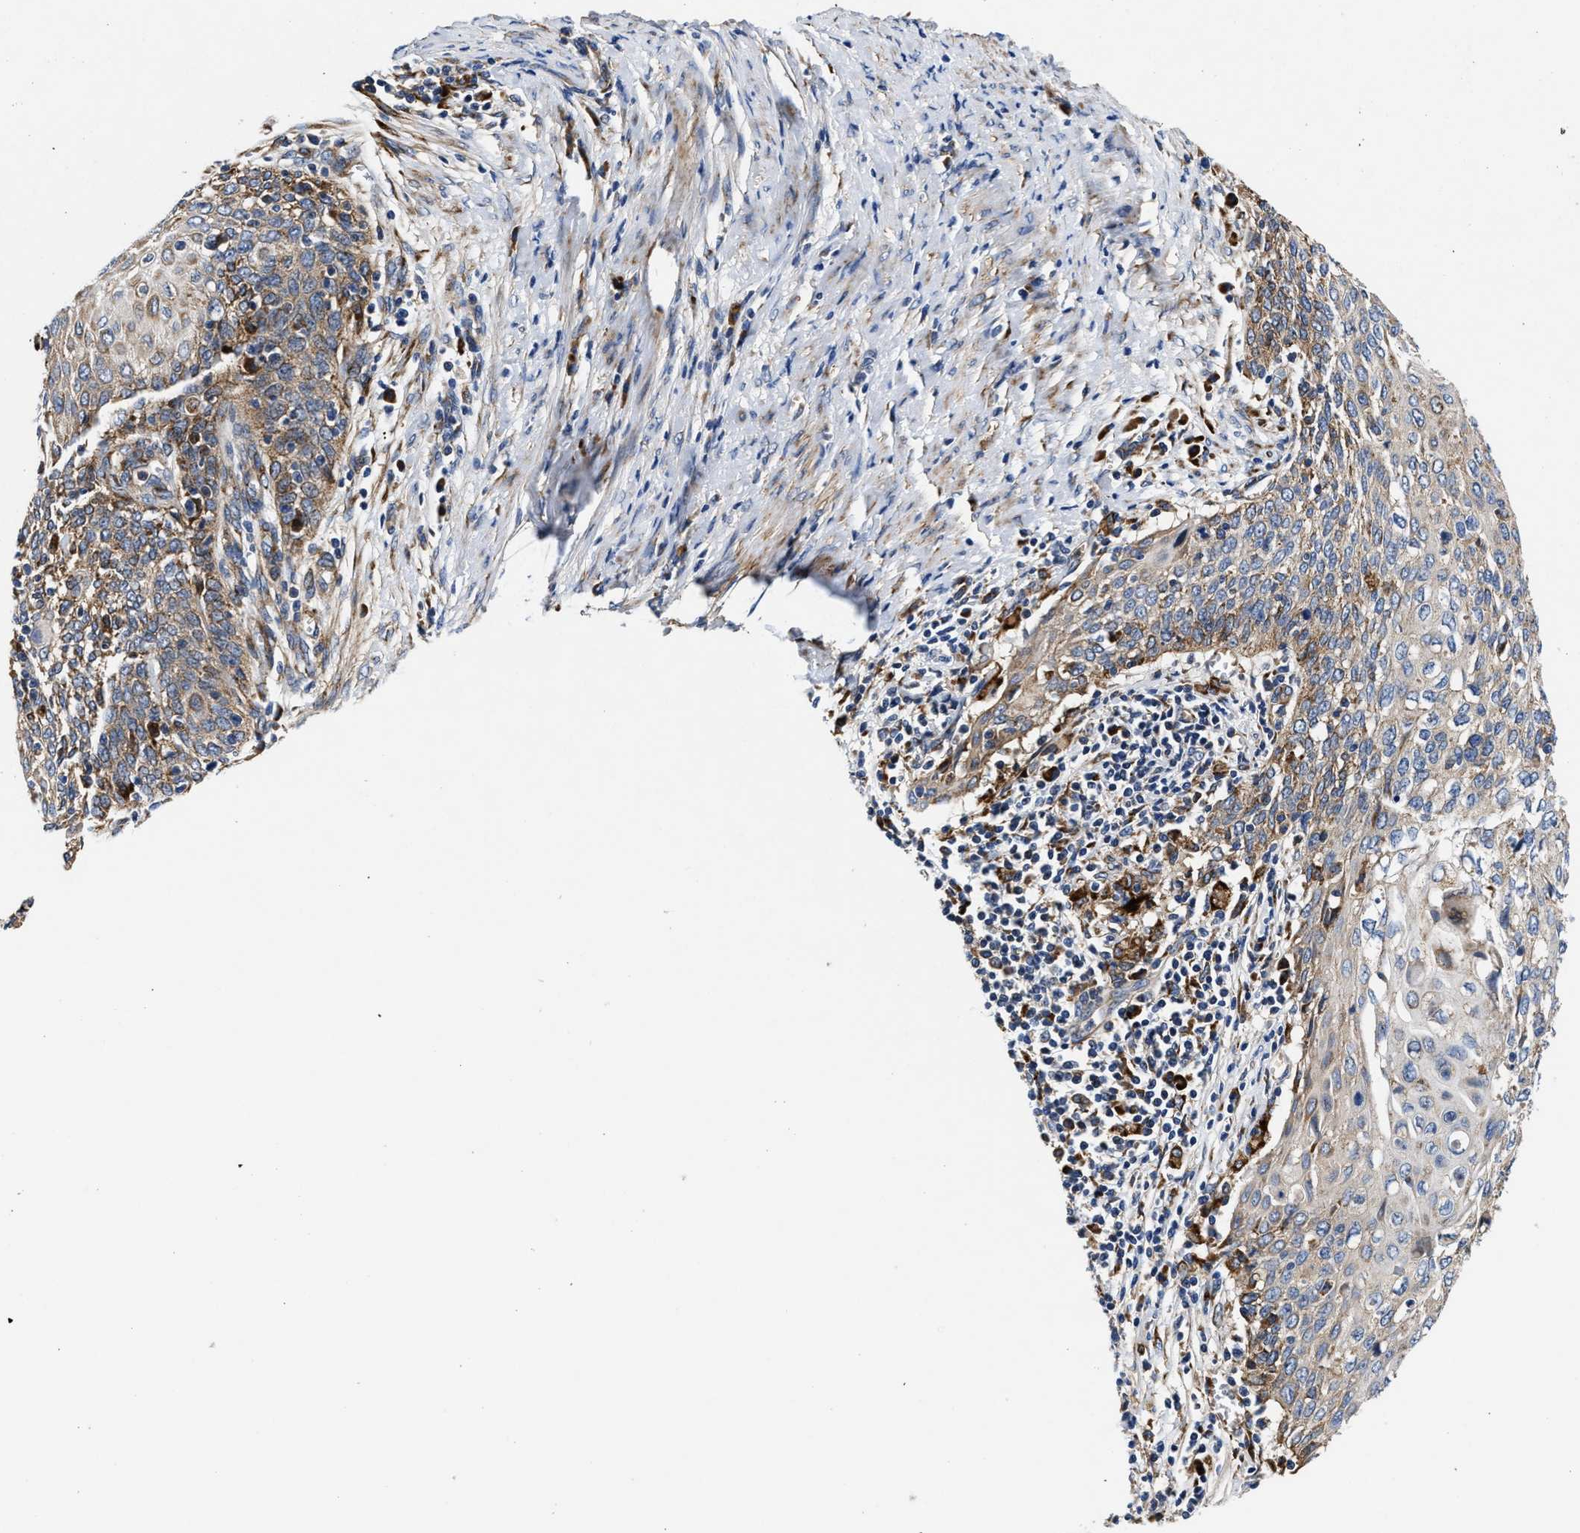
{"staining": {"intensity": "weak", "quantity": ">75%", "location": "cytoplasmic/membranous"}, "tissue": "cervical cancer", "cell_type": "Tumor cells", "image_type": "cancer", "snomed": [{"axis": "morphology", "description": "Squamous cell carcinoma, NOS"}, {"axis": "topography", "description": "Cervix"}], "caption": "Immunohistochemical staining of squamous cell carcinoma (cervical) shows low levels of weak cytoplasmic/membranous protein staining in approximately >75% of tumor cells.", "gene": "SLC12A2", "patient": {"sex": "female", "age": 39}}